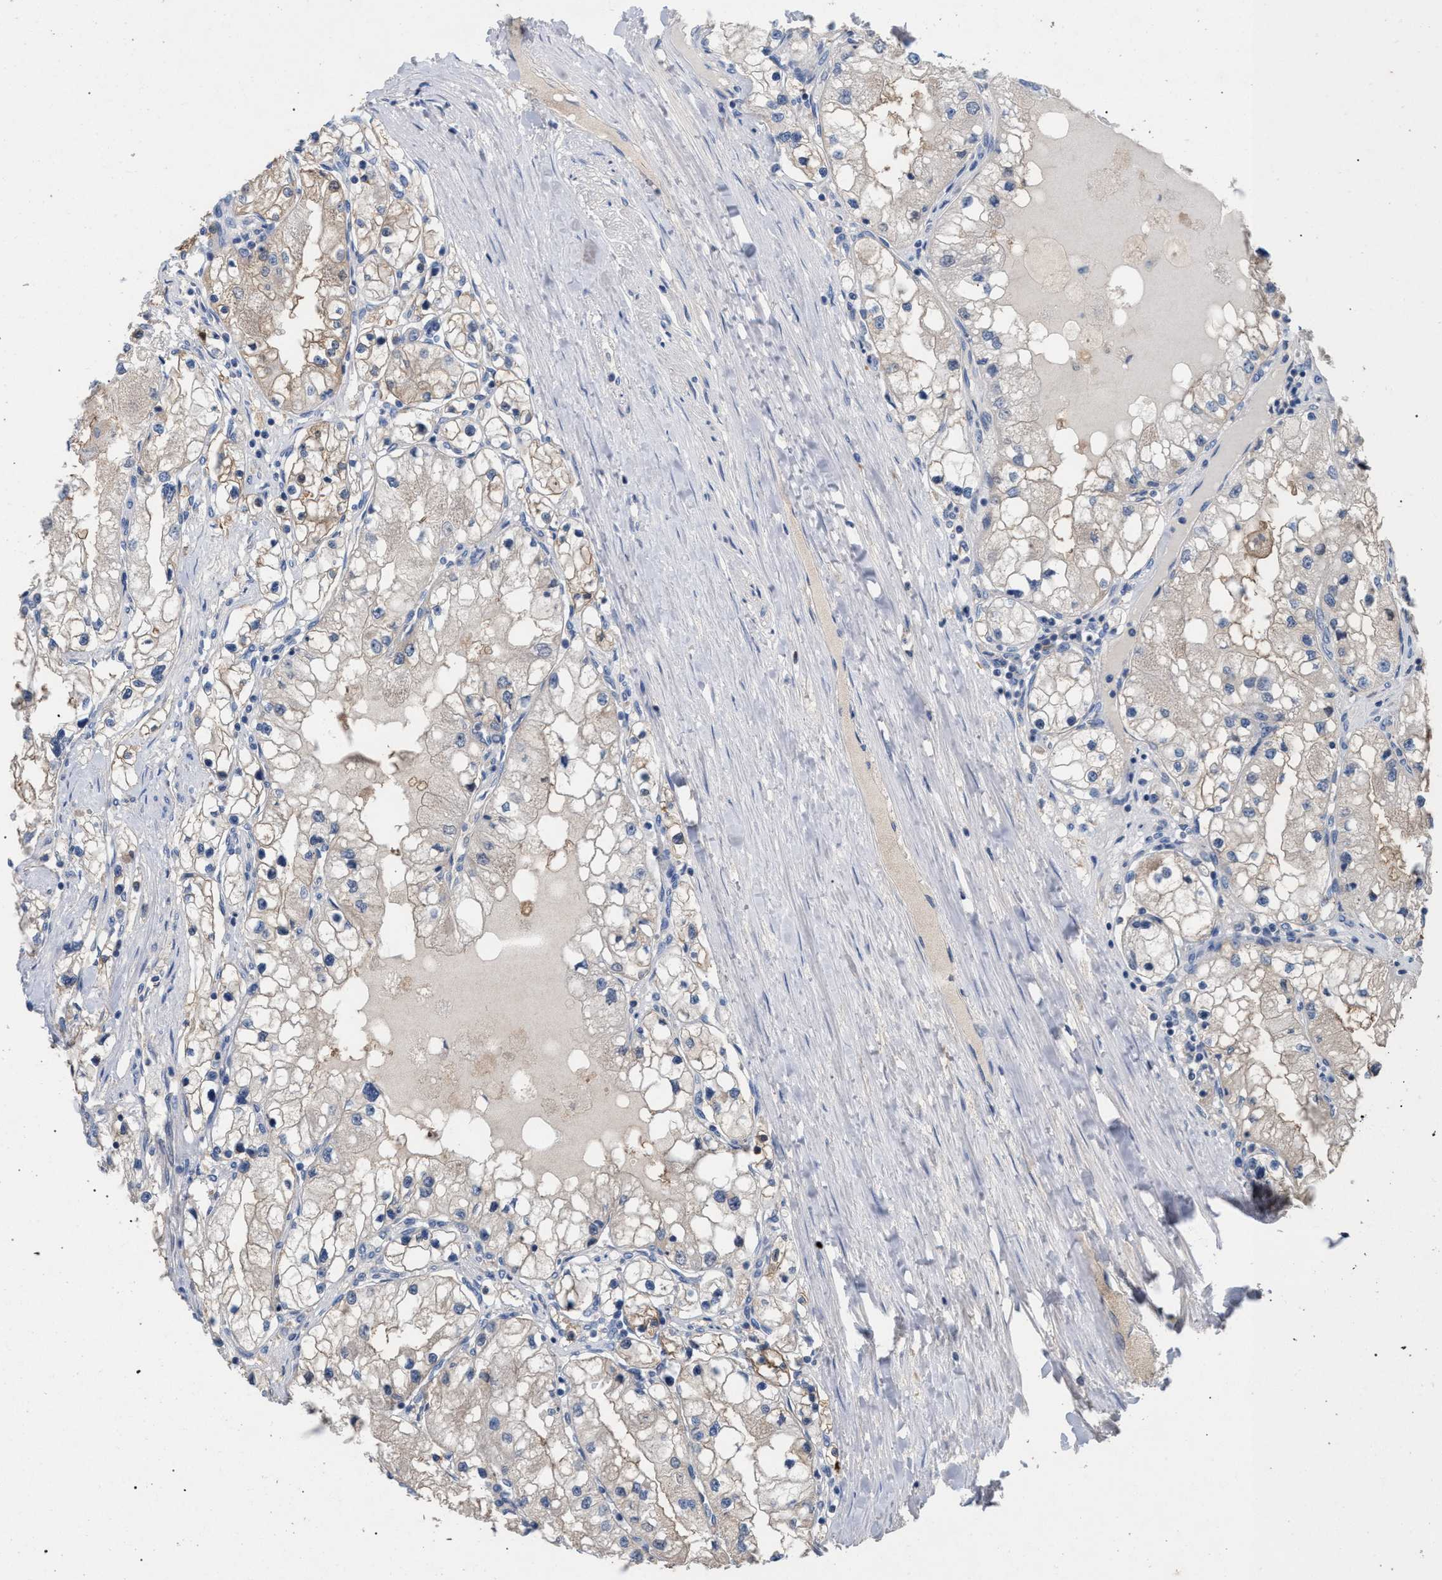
{"staining": {"intensity": "weak", "quantity": "<25%", "location": "cytoplasmic/membranous"}, "tissue": "renal cancer", "cell_type": "Tumor cells", "image_type": "cancer", "snomed": [{"axis": "morphology", "description": "Adenocarcinoma, NOS"}, {"axis": "topography", "description": "Kidney"}], "caption": "Adenocarcinoma (renal) was stained to show a protein in brown. There is no significant staining in tumor cells. (Stains: DAB immunohistochemistry (IHC) with hematoxylin counter stain, Microscopy: brightfield microscopy at high magnification).", "gene": "TECPR1", "patient": {"sex": "male", "age": 68}}